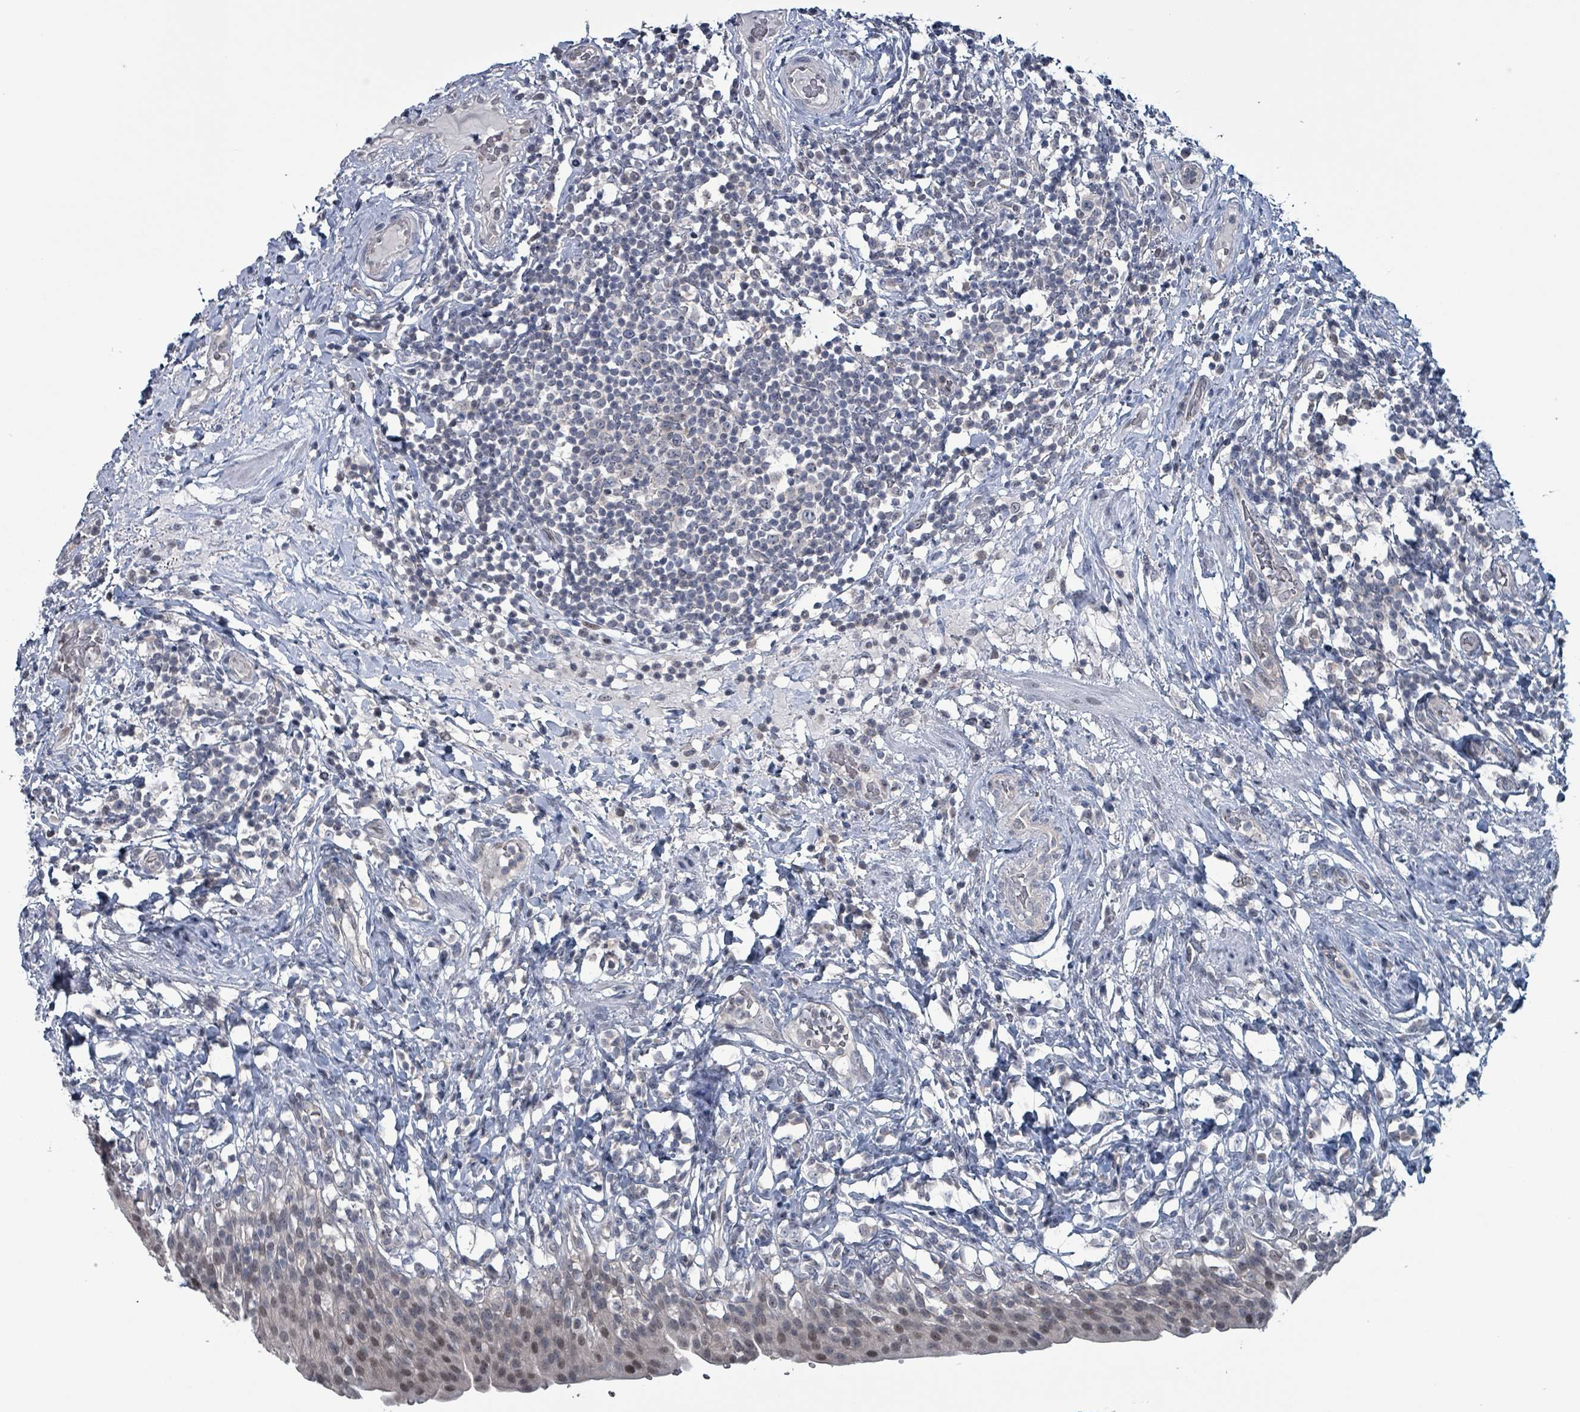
{"staining": {"intensity": "weak", "quantity": "25%-75%", "location": "nuclear"}, "tissue": "urinary bladder", "cell_type": "Urothelial cells", "image_type": "normal", "snomed": [{"axis": "morphology", "description": "Normal tissue, NOS"}, {"axis": "morphology", "description": "Inflammation, NOS"}, {"axis": "topography", "description": "Urinary bladder"}], "caption": "Urothelial cells demonstrate weak nuclear staining in approximately 25%-75% of cells in benign urinary bladder.", "gene": "BIVM", "patient": {"sex": "male", "age": 64}}